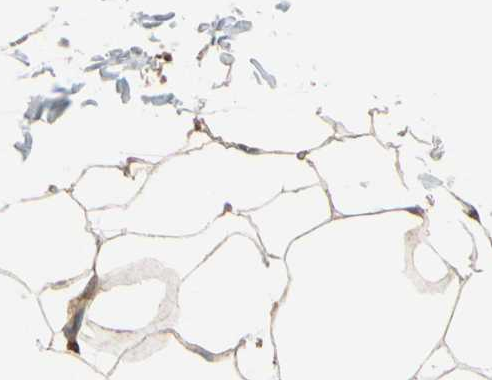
{"staining": {"intensity": "moderate", "quantity": ">75%", "location": "cytoplasmic/membranous"}, "tissue": "adipose tissue", "cell_type": "Adipocytes", "image_type": "normal", "snomed": [{"axis": "morphology", "description": "Normal tissue, NOS"}, {"axis": "topography", "description": "Breast"}, {"axis": "topography", "description": "Adipose tissue"}], "caption": "IHC (DAB) staining of benign adipose tissue displays moderate cytoplasmic/membranous protein positivity in approximately >75% of adipocytes. The staining is performed using DAB (3,3'-diaminobenzidine) brown chromogen to label protein expression. The nuclei are counter-stained blue using hematoxylin.", "gene": "EPS15", "patient": {"sex": "female", "age": 25}}